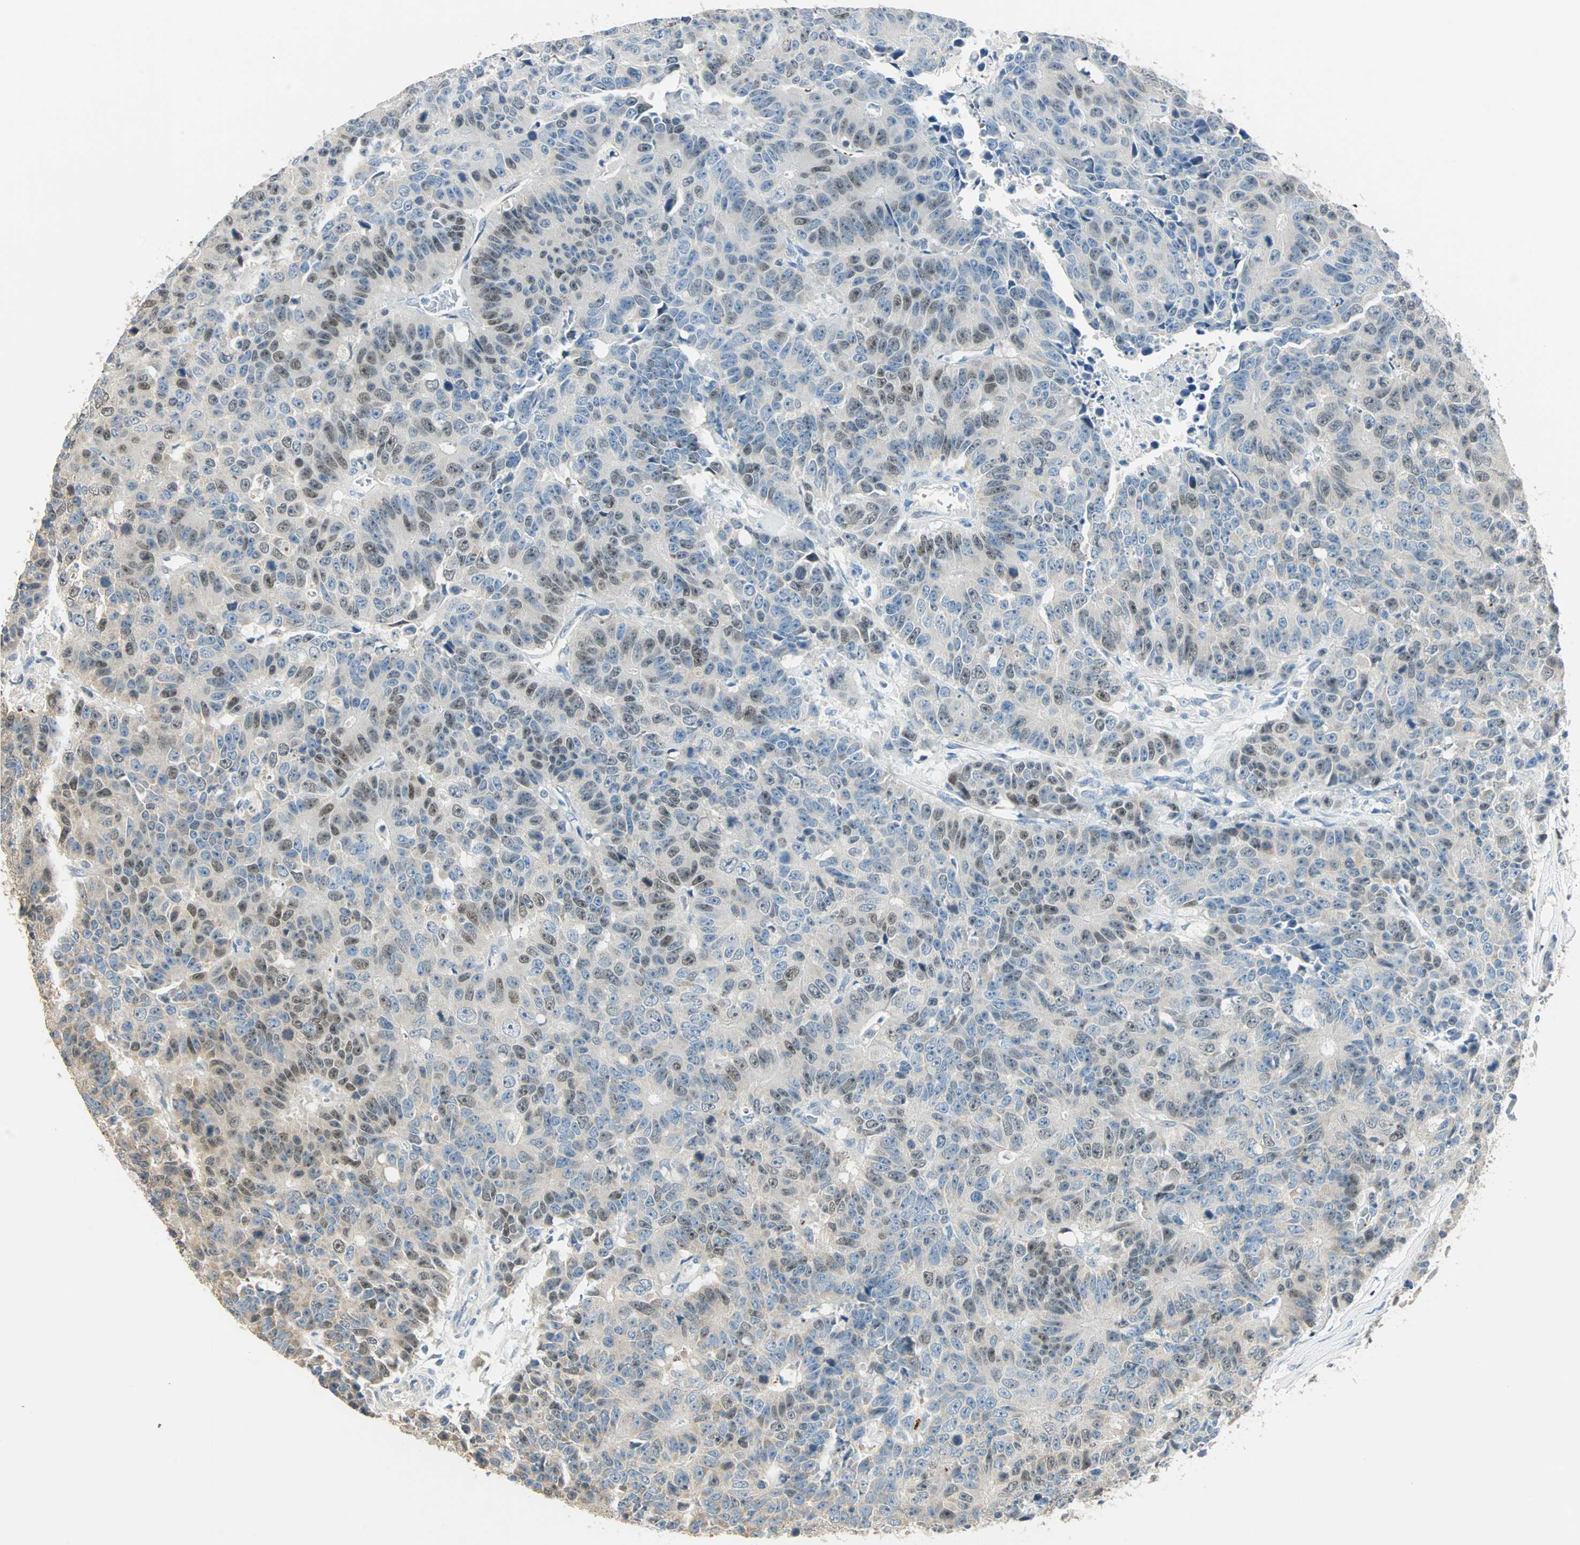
{"staining": {"intensity": "weak", "quantity": "25%-75%", "location": "nuclear"}, "tissue": "colorectal cancer", "cell_type": "Tumor cells", "image_type": "cancer", "snomed": [{"axis": "morphology", "description": "Adenocarcinoma, NOS"}, {"axis": "topography", "description": "Colon"}], "caption": "Protein expression analysis of colorectal cancer (adenocarcinoma) shows weak nuclear staining in about 25%-75% of tumor cells. The protein is shown in brown color, while the nuclei are stained blue.", "gene": "RAD18", "patient": {"sex": "female", "age": 86}}